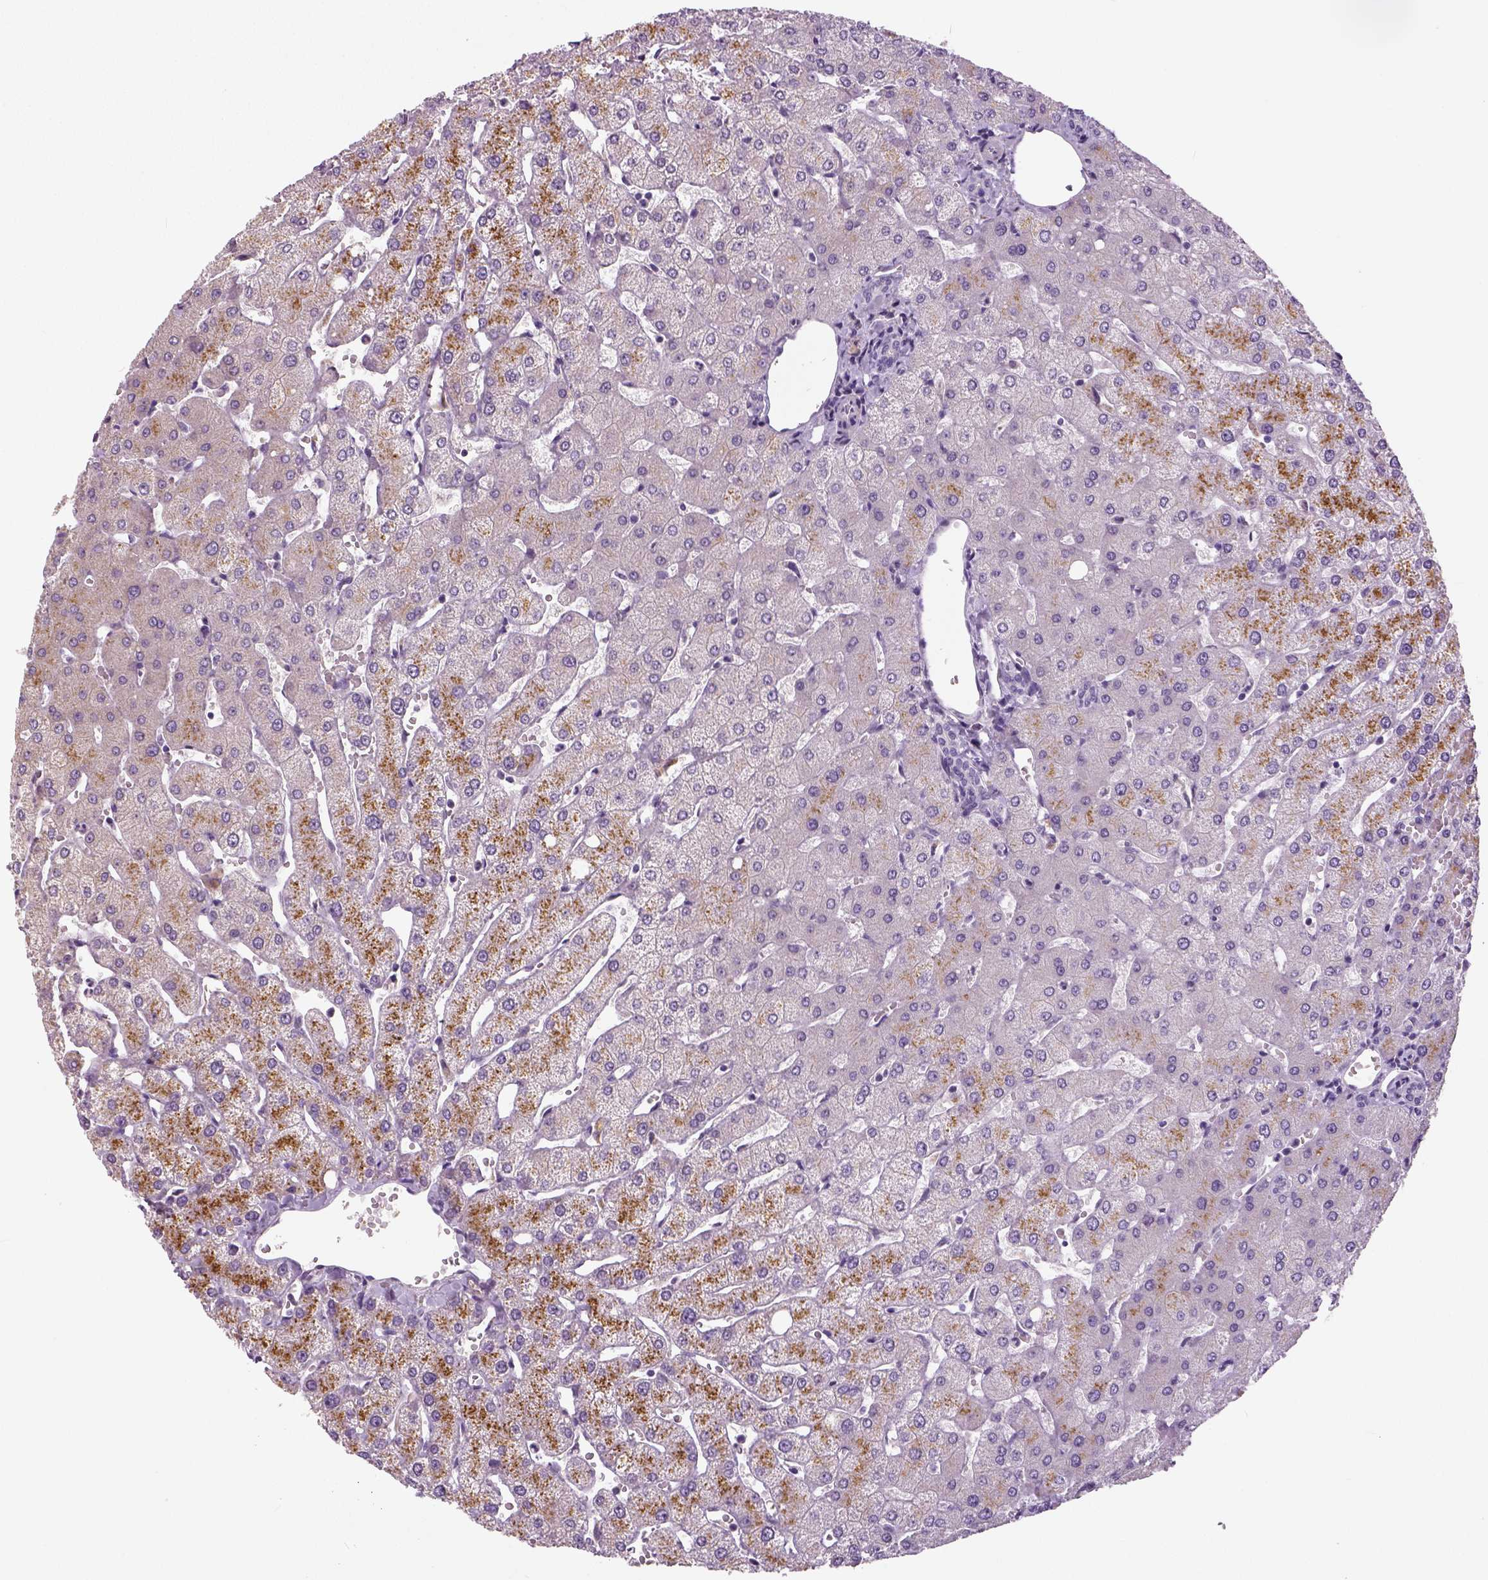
{"staining": {"intensity": "negative", "quantity": "none", "location": "none"}, "tissue": "liver", "cell_type": "Cholangiocytes", "image_type": "normal", "snomed": [{"axis": "morphology", "description": "Normal tissue, NOS"}, {"axis": "topography", "description": "Liver"}], "caption": "High power microscopy histopathology image of an immunohistochemistry (IHC) micrograph of normal liver, revealing no significant staining in cholangiocytes. (Brightfield microscopy of DAB (3,3'-diaminobenzidine) IHC at high magnification).", "gene": "NECAB1", "patient": {"sex": "female", "age": 54}}